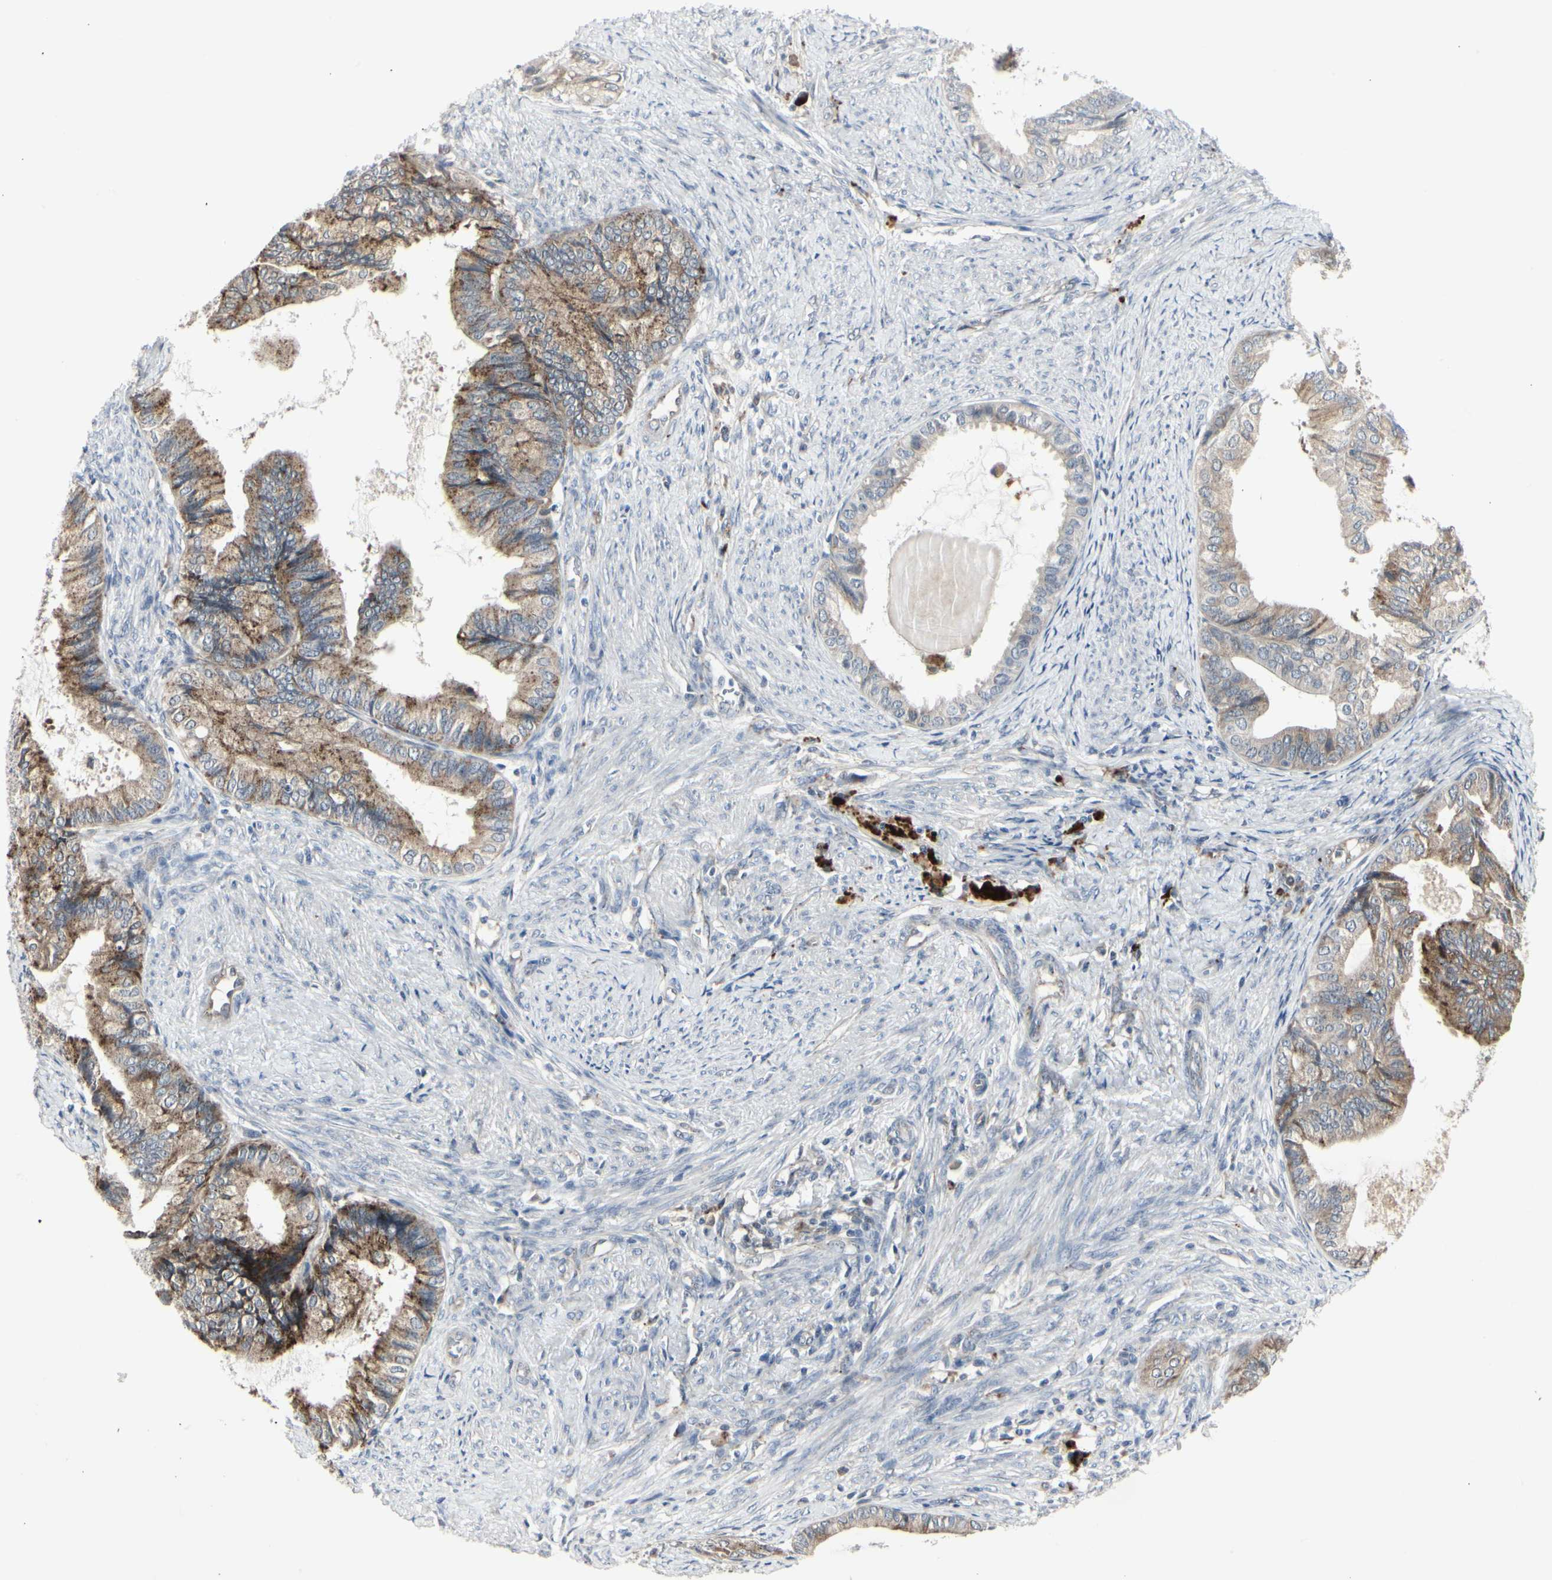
{"staining": {"intensity": "weak", "quantity": ">75%", "location": "cytoplasmic/membranous"}, "tissue": "endometrial cancer", "cell_type": "Tumor cells", "image_type": "cancer", "snomed": [{"axis": "morphology", "description": "Adenocarcinoma, NOS"}, {"axis": "topography", "description": "Endometrium"}], "caption": "Brown immunohistochemical staining in human endometrial adenocarcinoma exhibits weak cytoplasmic/membranous positivity in about >75% of tumor cells.", "gene": "GRN", "patient": {"sex": "female", "age": 86}}